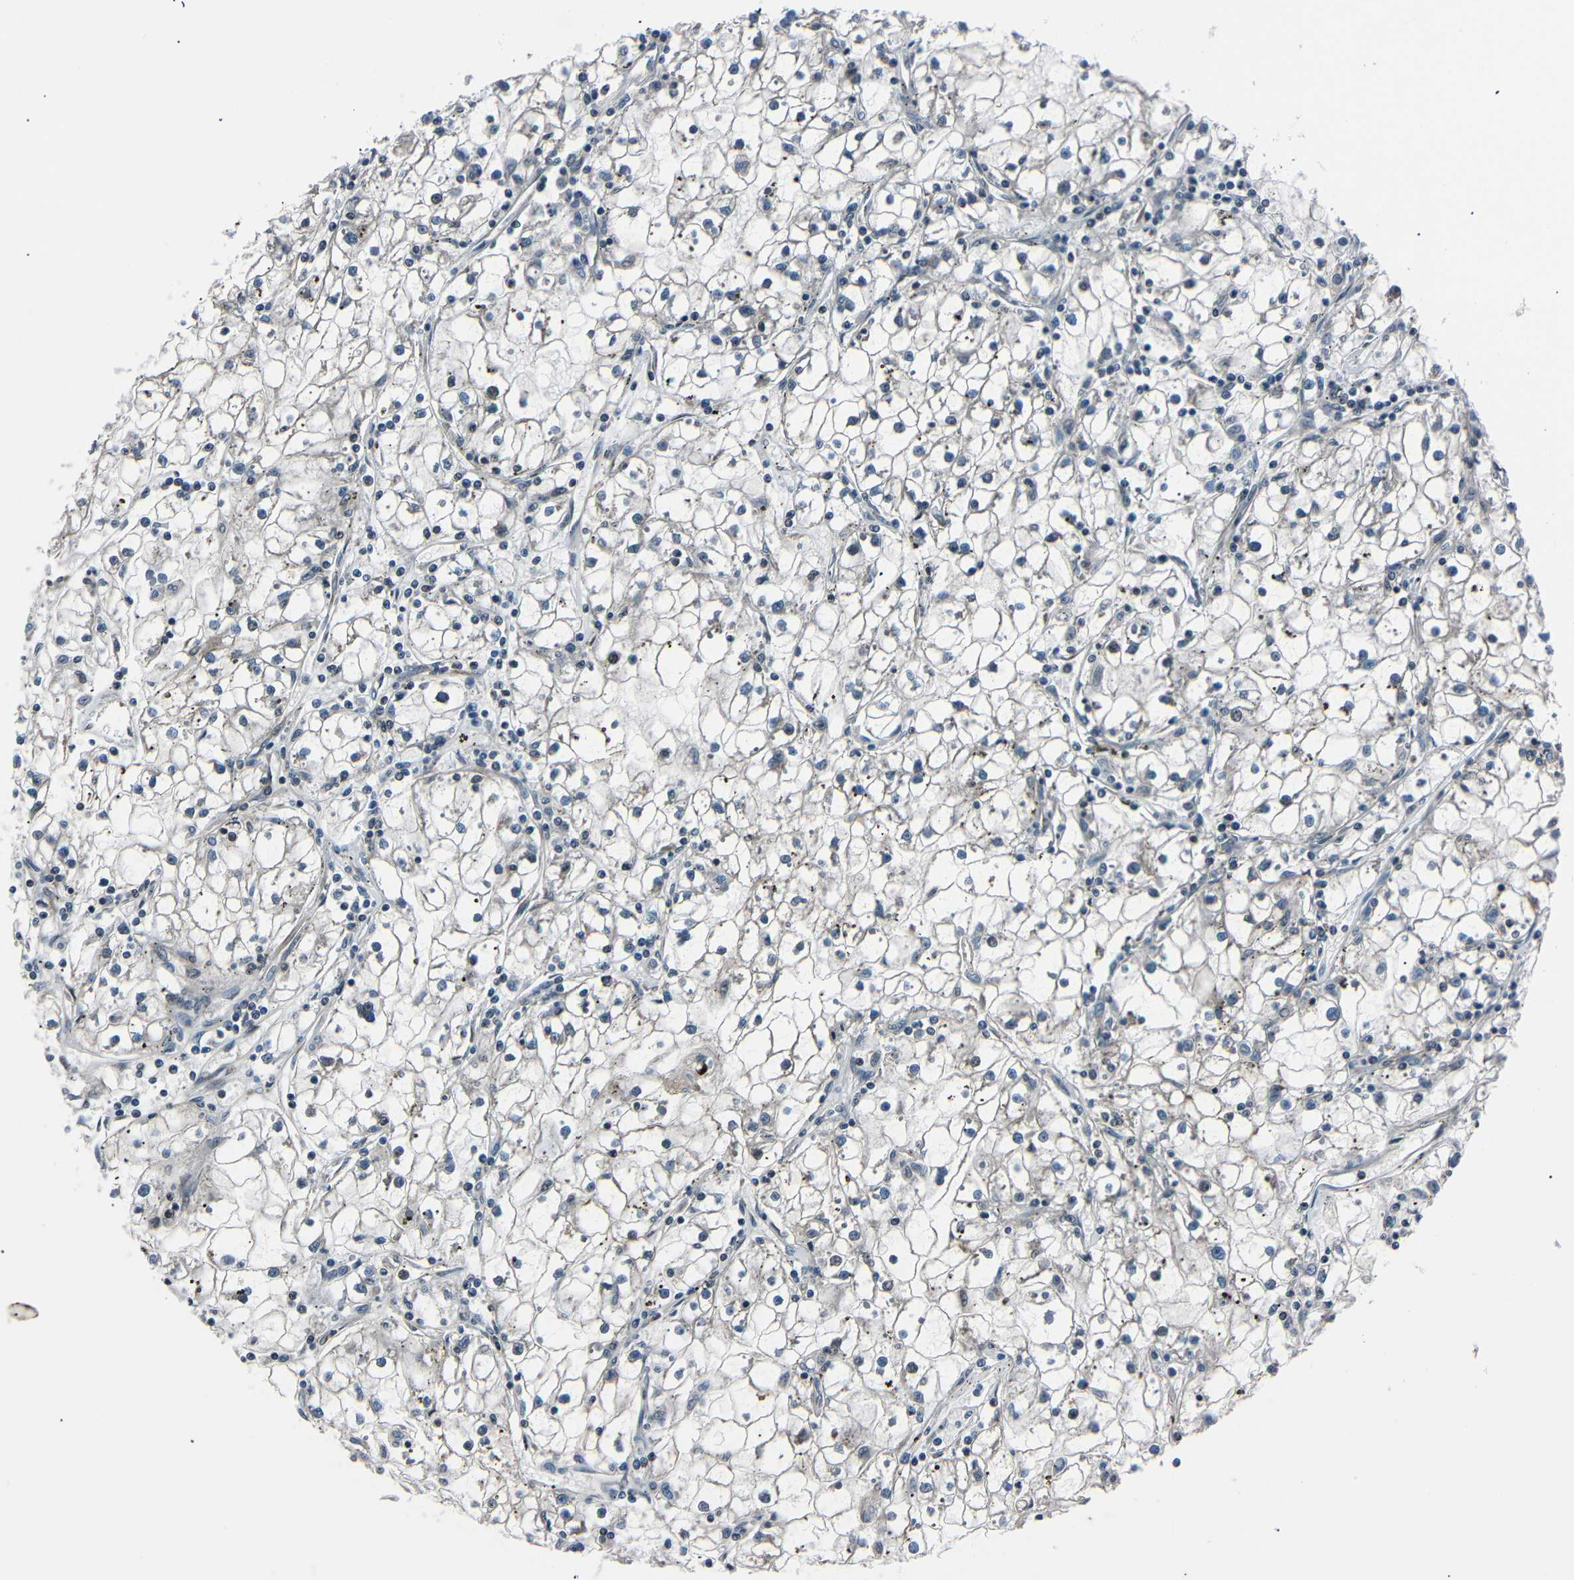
{"staining": {"intensity": "negative", "quantity": "none", "location": "none"}, "tissue": "renal cancer", "cell_type": "Tumor cells", "image_type": "cancer", "snomed": [{"axis": "morphology", "description": "Adenocarcinoma, NOS"}, {"axis": "topography", "description": "Kidney"}], "caption": "A high-resolution image shows immunohistochemistry (IHC) staining of renal cancer, which shows no significant positivity in tumor cells. (IHC, brightfield microscopy, high magnification).", "gene": "AKAP9", "patient": {"sex": "male", "age": 56}}